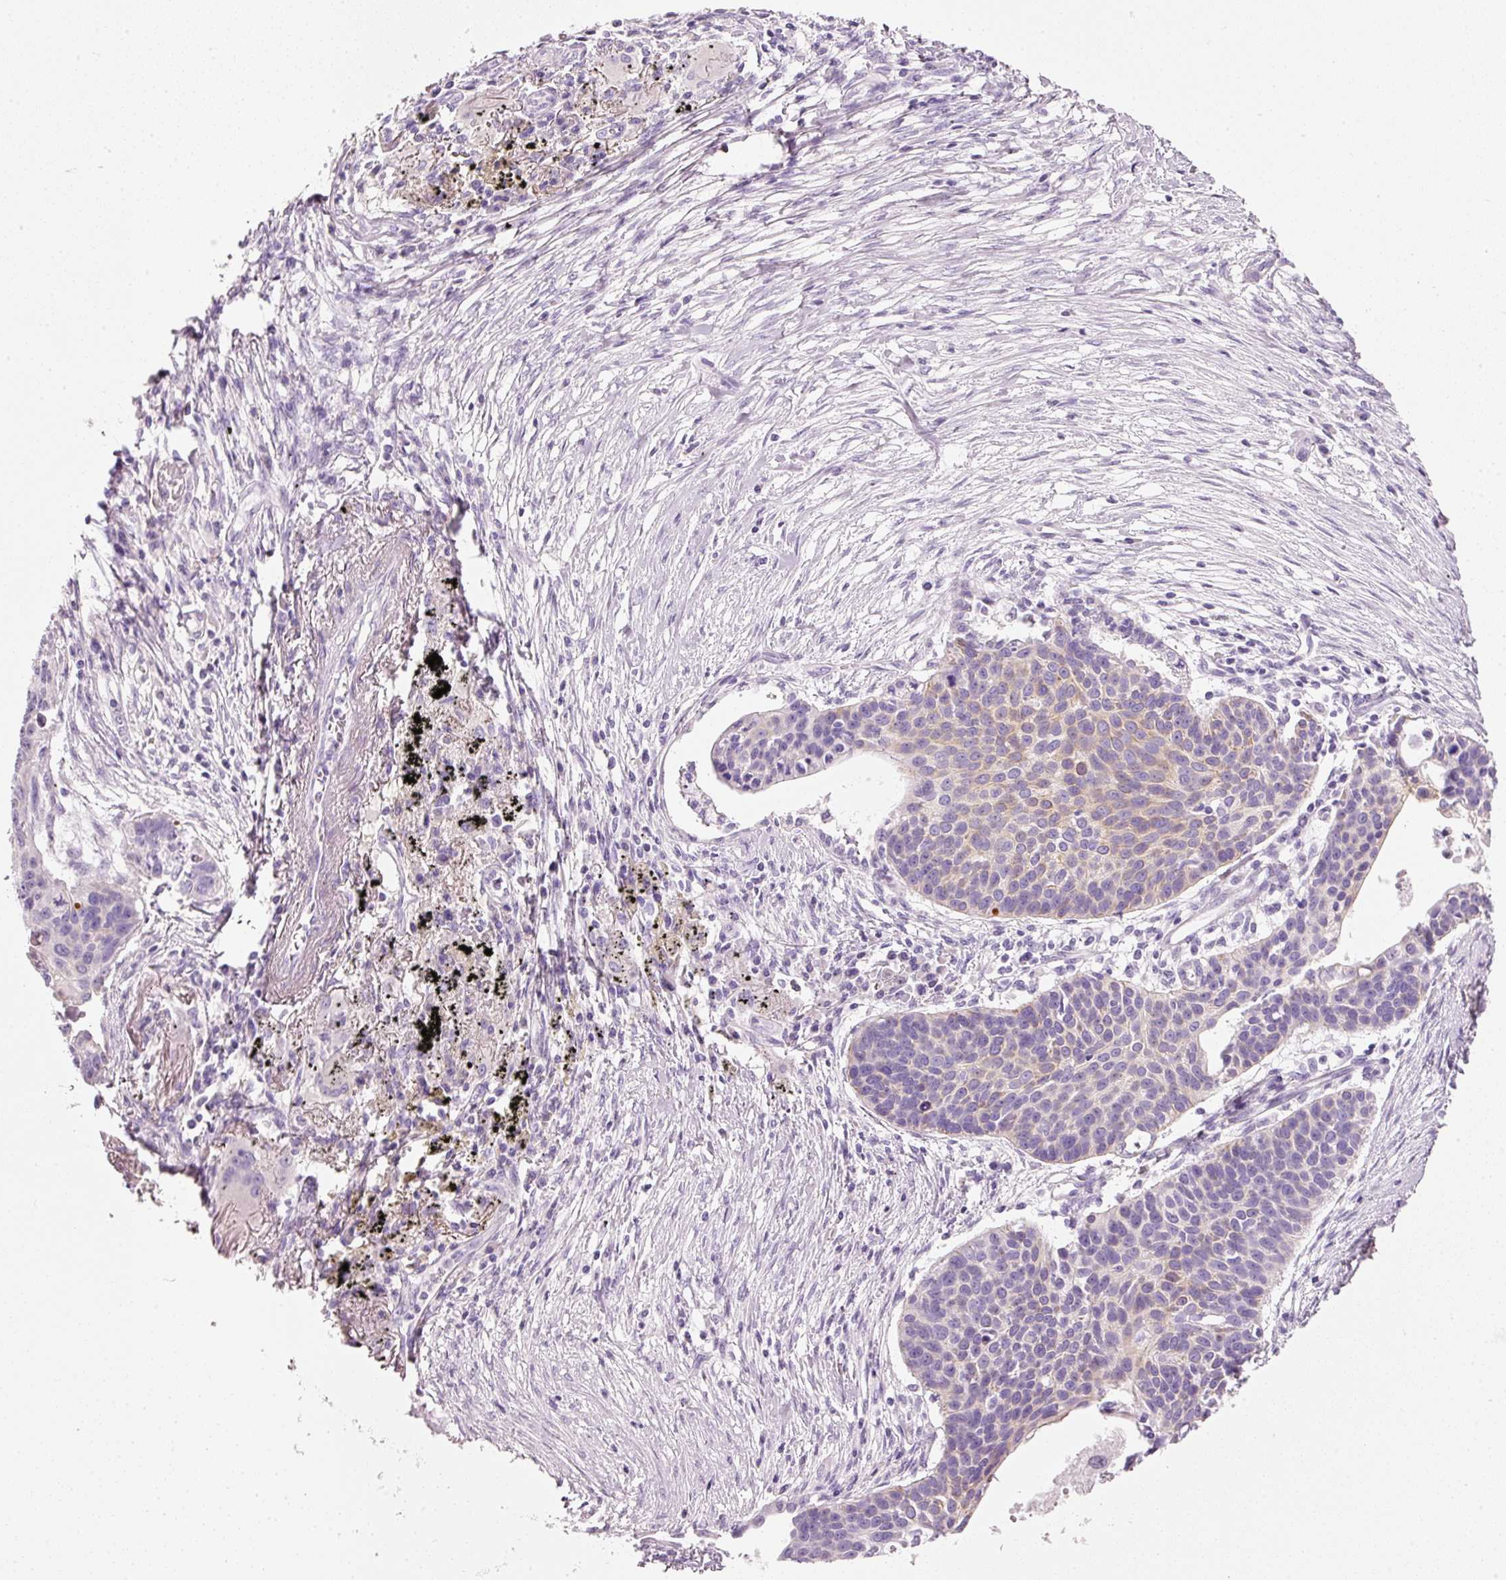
{"staining": {"intensity": "weak", "quantity": "<25%", "location": "cytoplasmic/membranous"}, "tissue": "lung cancer", "cell_type": "Tumor cells", "image_type": "cancer", "snomed": [{"axis": "morphology", "description": "Squamous cell carcinoma, NOS"}, {"axis": "topography", "description": "Lung"}], "caption": "This is an immunohistochemistry (IHC) image of human lung squamous cell carcinoma. There is no expression in tumor cells.", "gene": "PDXDC1", "patient": {"sex": "male", "age": 71}}